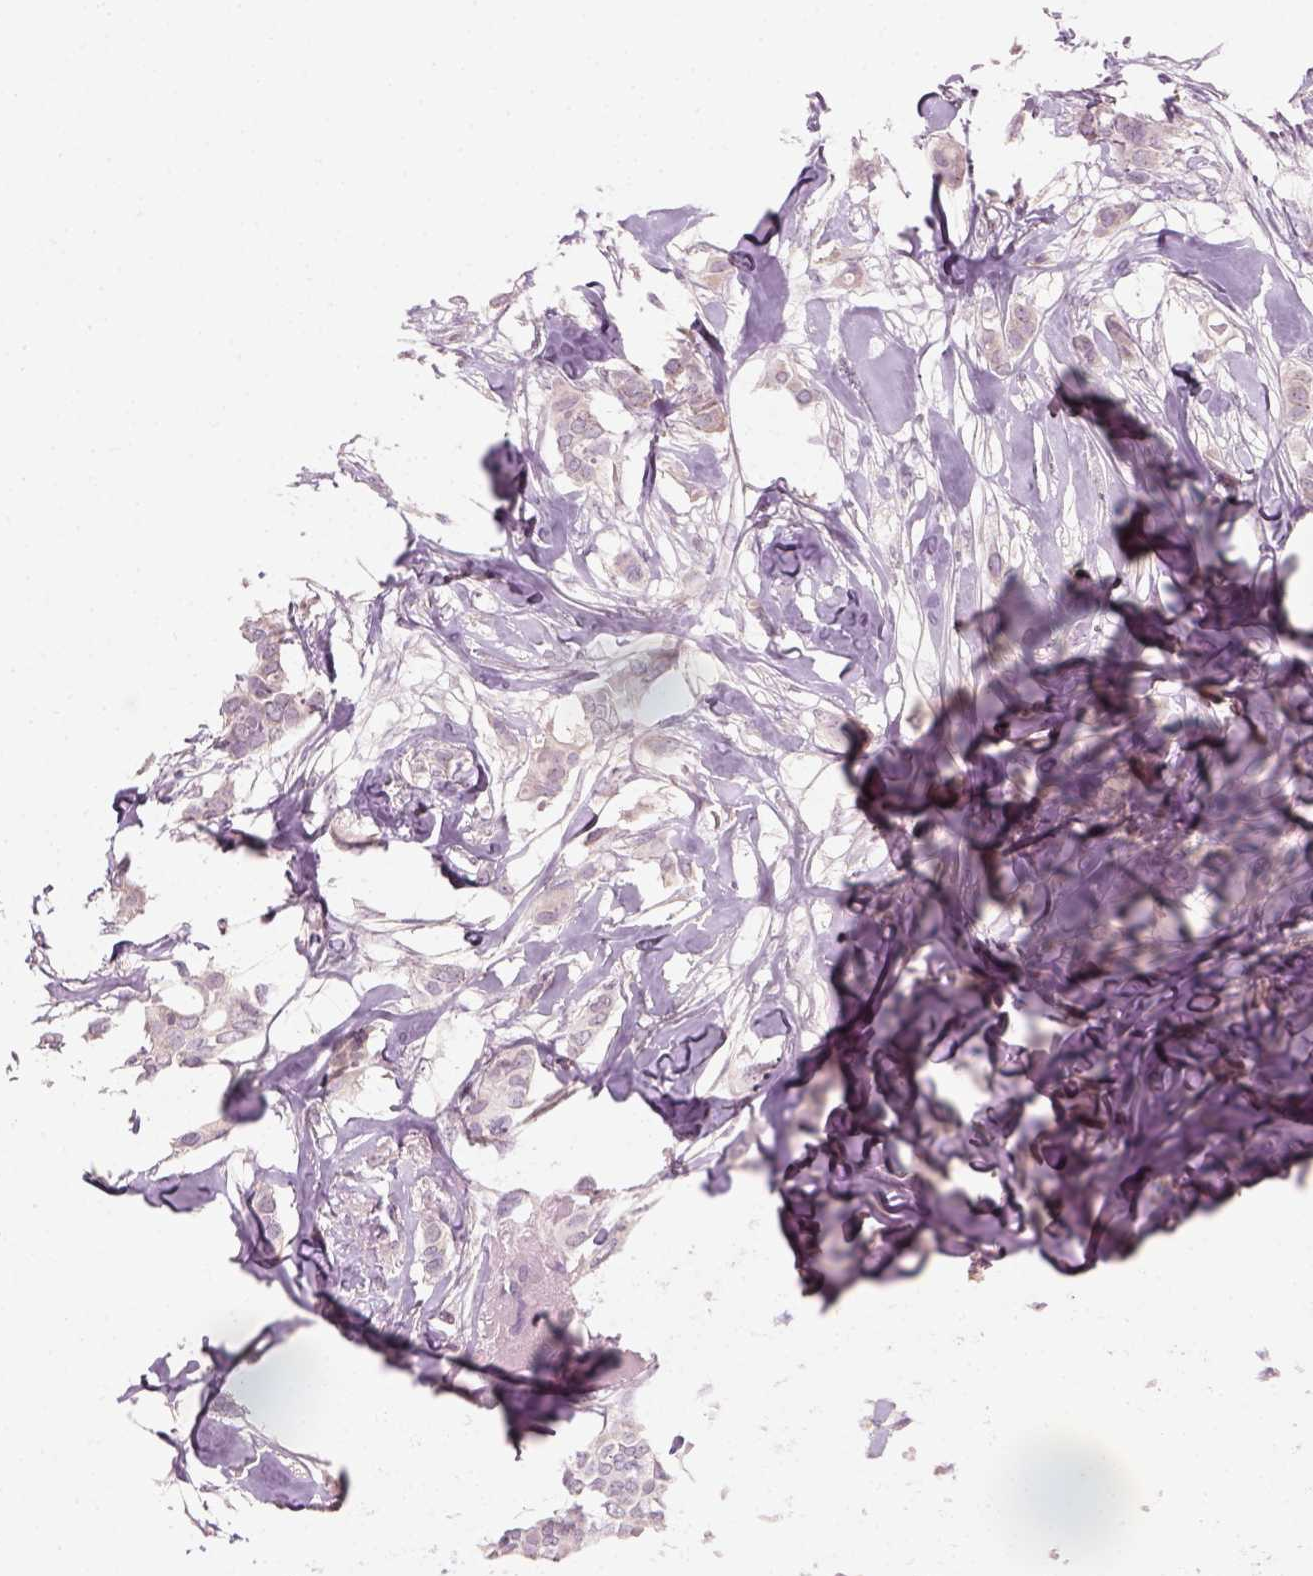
{"staining": {"intensity": "negative", "quantity": "none", "location": "none"}, "tissue": "breast cancer", "cell_type": "Tumor cells", "image_type": "cancer", "snomed": [{"axis": "morphology", "description": "Duct carcinoma"}, {"axis": "topography", "description": "Breast"}], "caption": "Immunohistochemistry of human breast infiltrating ductal carcinoma displays no staining in tumor cells.", "gene": "GFI1B", "patient": {"sex": "female", "age": 62}}